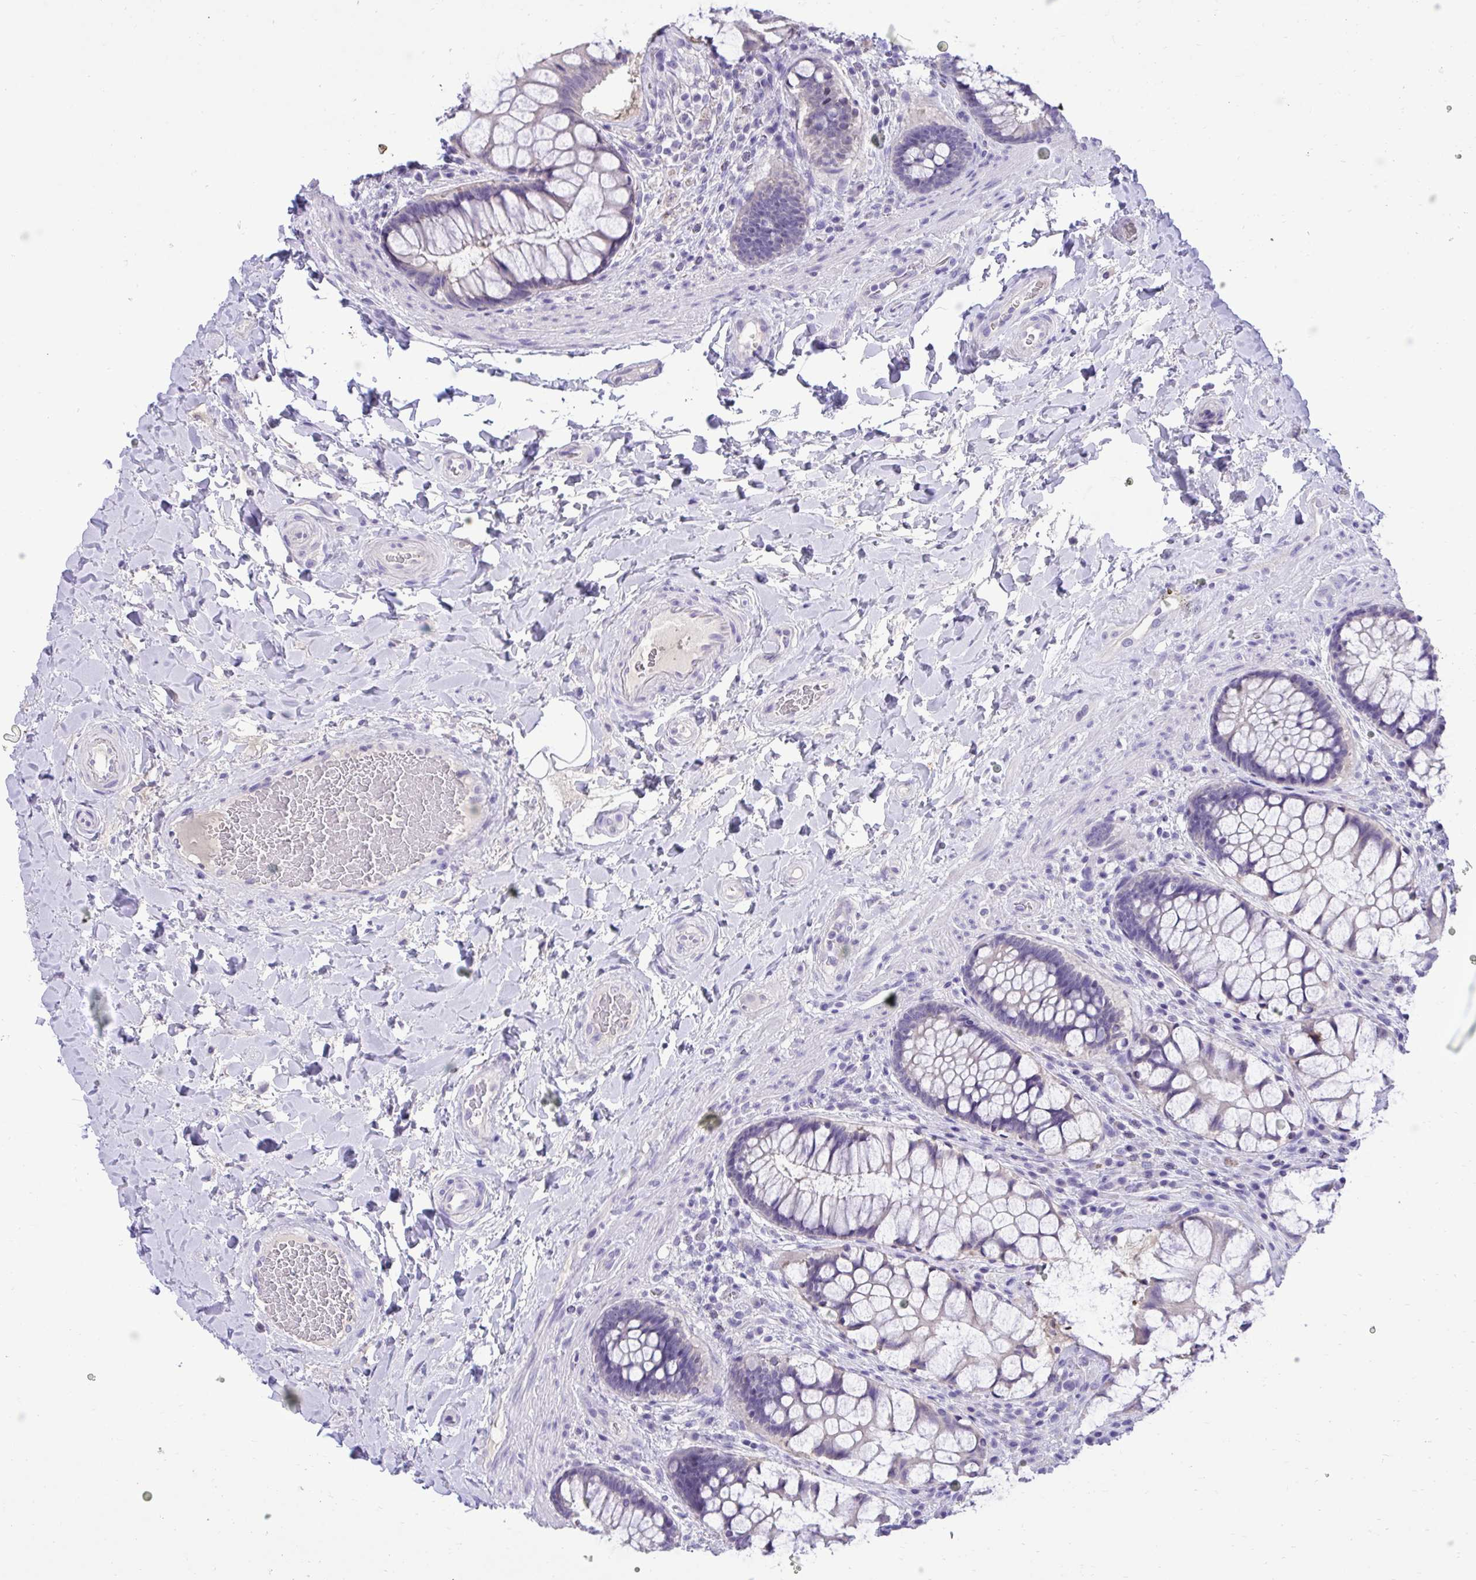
{"staining": {"intensity": "negative", "quantity": "none", "location": "none"}, "tissue": "rectum", "cell_type": "Glandular cells", "image_type": "normal", "snomed": [{"axis": "morphology", "description": "Normal tissue, NOS"}, {"axis": "topography", "description": "Rectum"}], "caption": "IHC micrograph of normal rectum: rectum stained with DAB (3,3'-diaminobenzidine) demonstrates no significant protein staining in glandular cells. (Brightfield microscopy of DAB immunohistochemistry at high magnification).", "gene": "TMCO5A", "patient": {"sex": "female", "age": 58}}